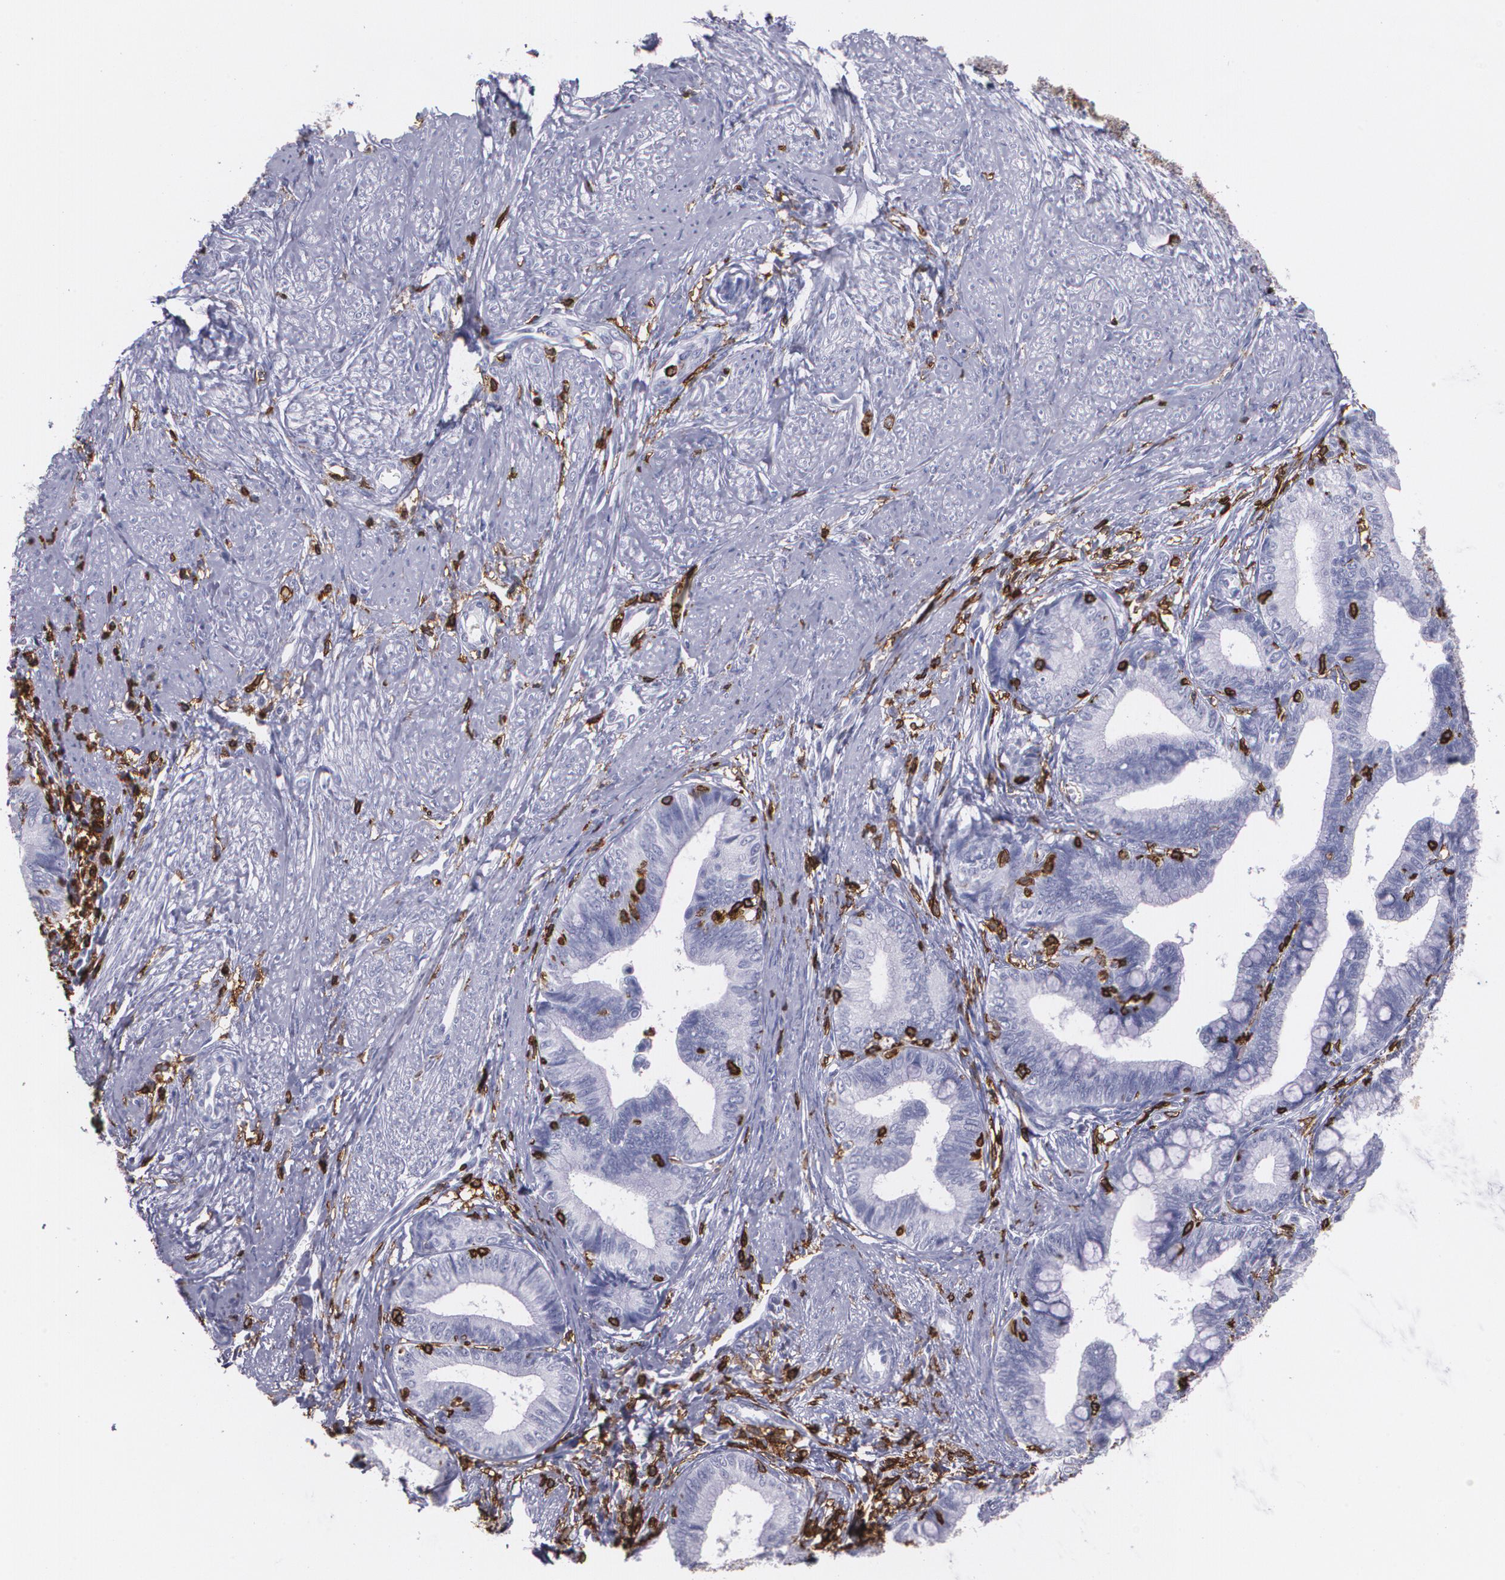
{"staining": {"intensity": "negative", "quantity": "none", "location": "none"}, "tissue": "cervical cancer", "cell_type": "Tumor cells", "image_type": "cancer", "snomed": [{"axis": "morphology", "description": "Adenocarcinoma, NOS"}, {"axis": "topography", "description": "Cervix"}], "caption": "The micrograph exhibits no significant positivity in tumor cells of adenocarcinoma (cervical).", "gene": "PTPRC", "patient": {"sex": "female", "age": 36}}